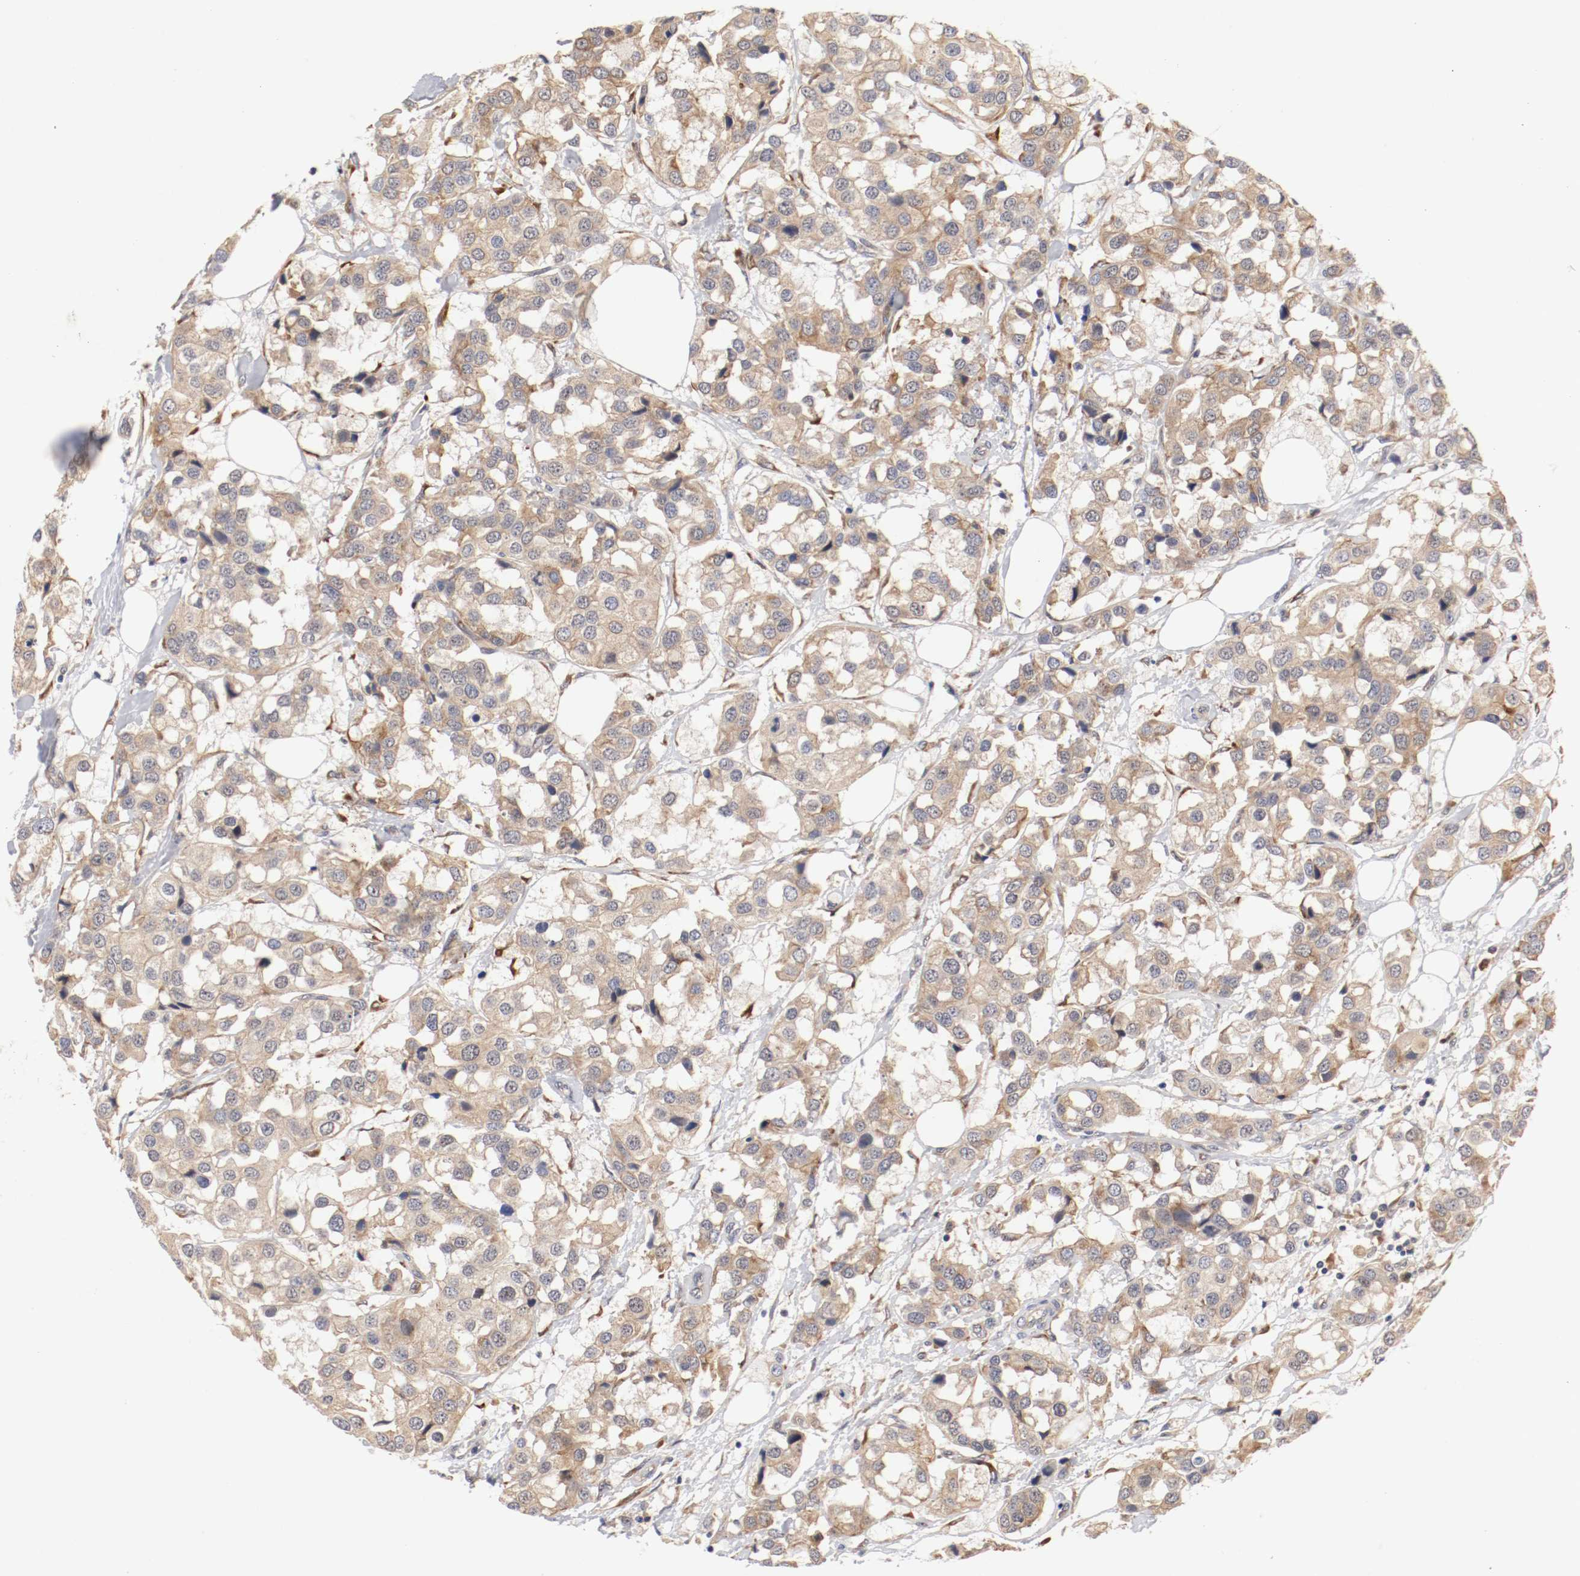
{"staining": {"intensity": "weak", "quantity": ">75%", "location": "cytoplasmic/membranous"}, "tissue": "breast cancer", "cell_type": "Tumor cells", "image_type": "cancer", "snomed": [{"axis": "morphology", "description": "Duct carcinoma"}, {"axis": "topography", "description": "Breast"}], "caption": "Approximately >75% of tumor cells in human breast cancer exhibit weak cytoplasmic/membranous protein positivity as visualized by brown immunohistochemical staining.", "gene": "FKBP3", "patient": {"sex": "female", "age": 80}}